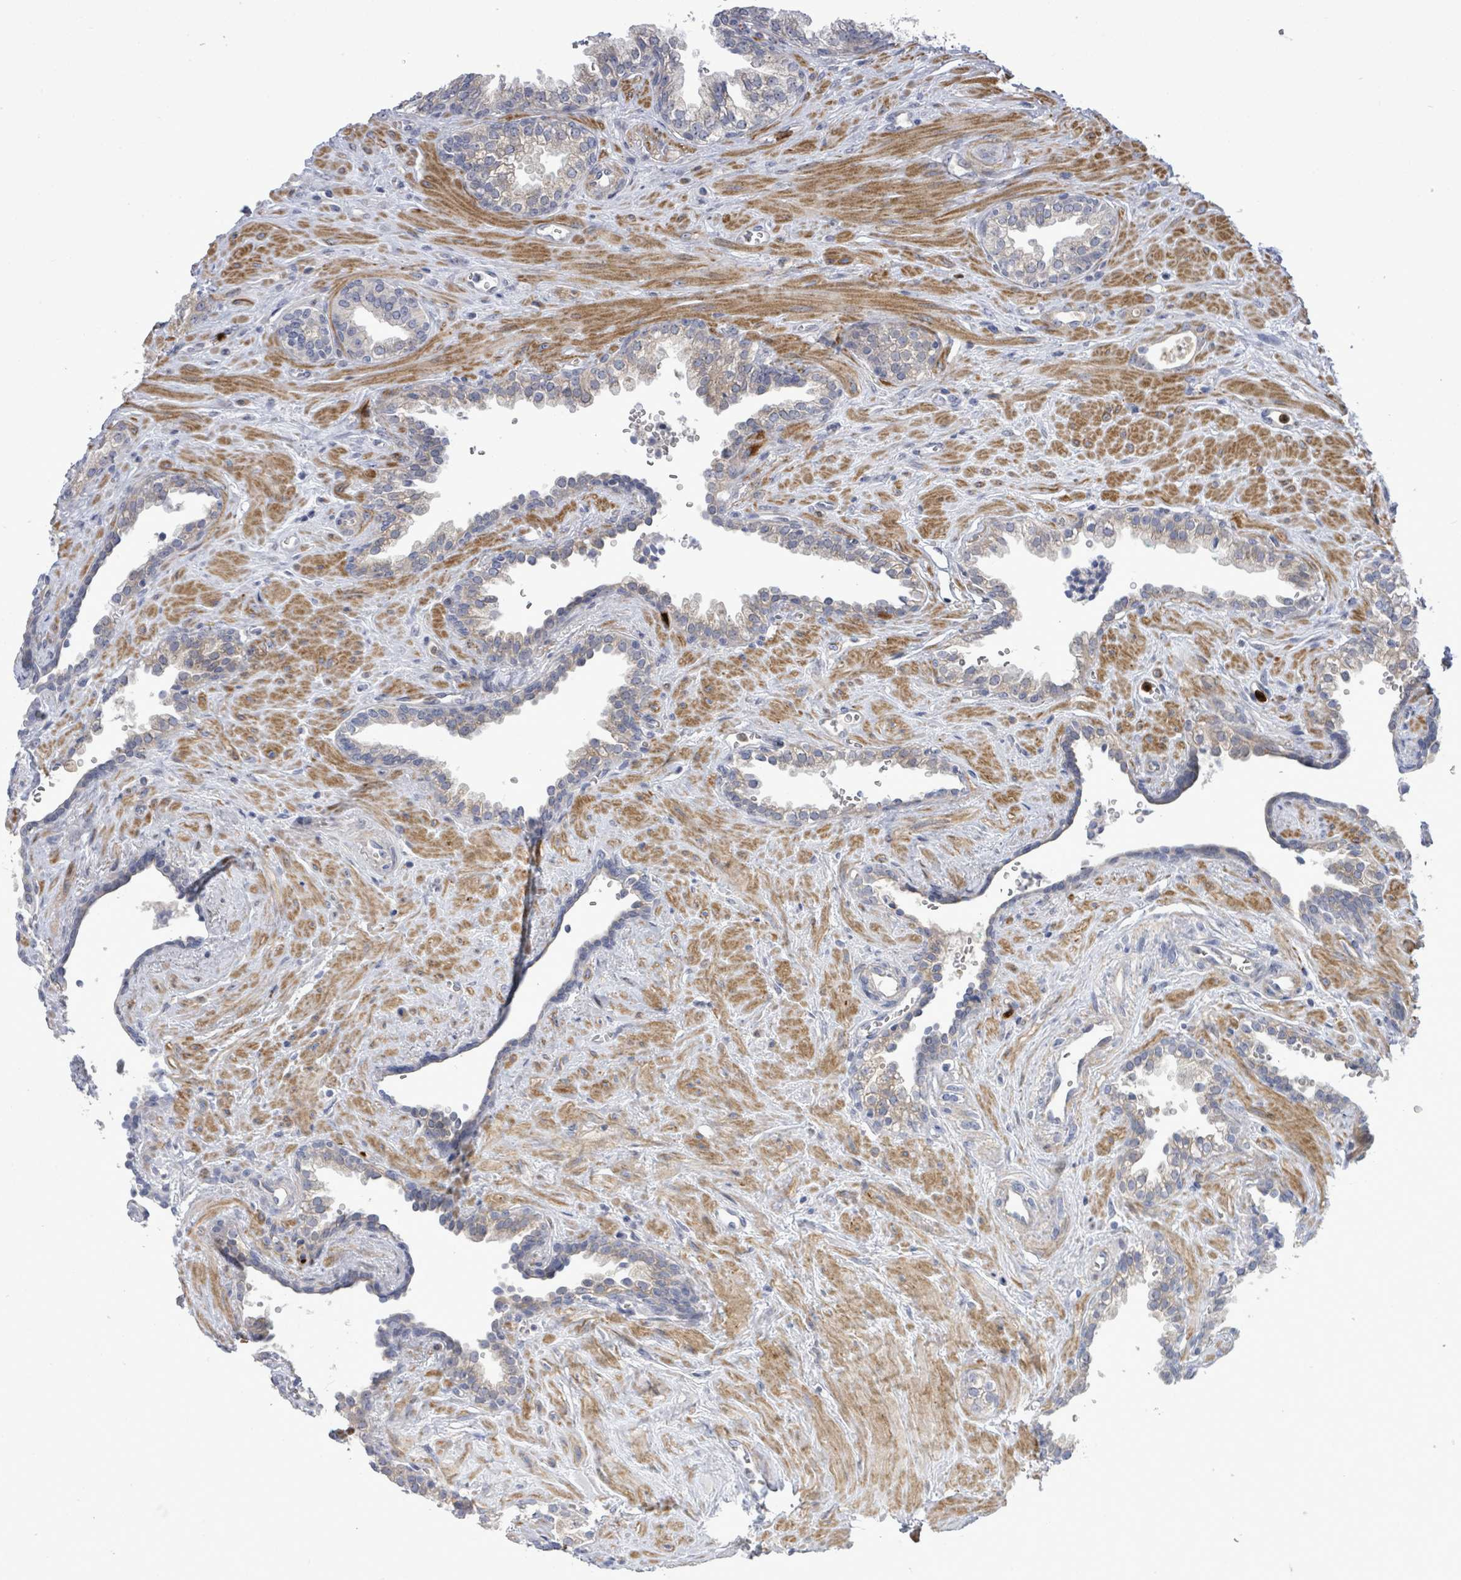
{"staining": {"intensity": "negative", "quantity": "none", "location": "none"}, "tissue": "prostate cancer", "cell_type": "Tumor cells", "image_type": "cancer", "snomed": [{"axis": "morphology", "description": "Adenocarcinoma, Low grade"}, {"axis": "topography", "description": "Prostate"}], "caption": "IHC histopathology image of human prostate cancer (adenocarcinoma (low-grade)) stained for a protein (brown), which exhibits no expression in tumor cells.", "gene": "SAR1A", "patient": {"sex": "male", "age": 60}}